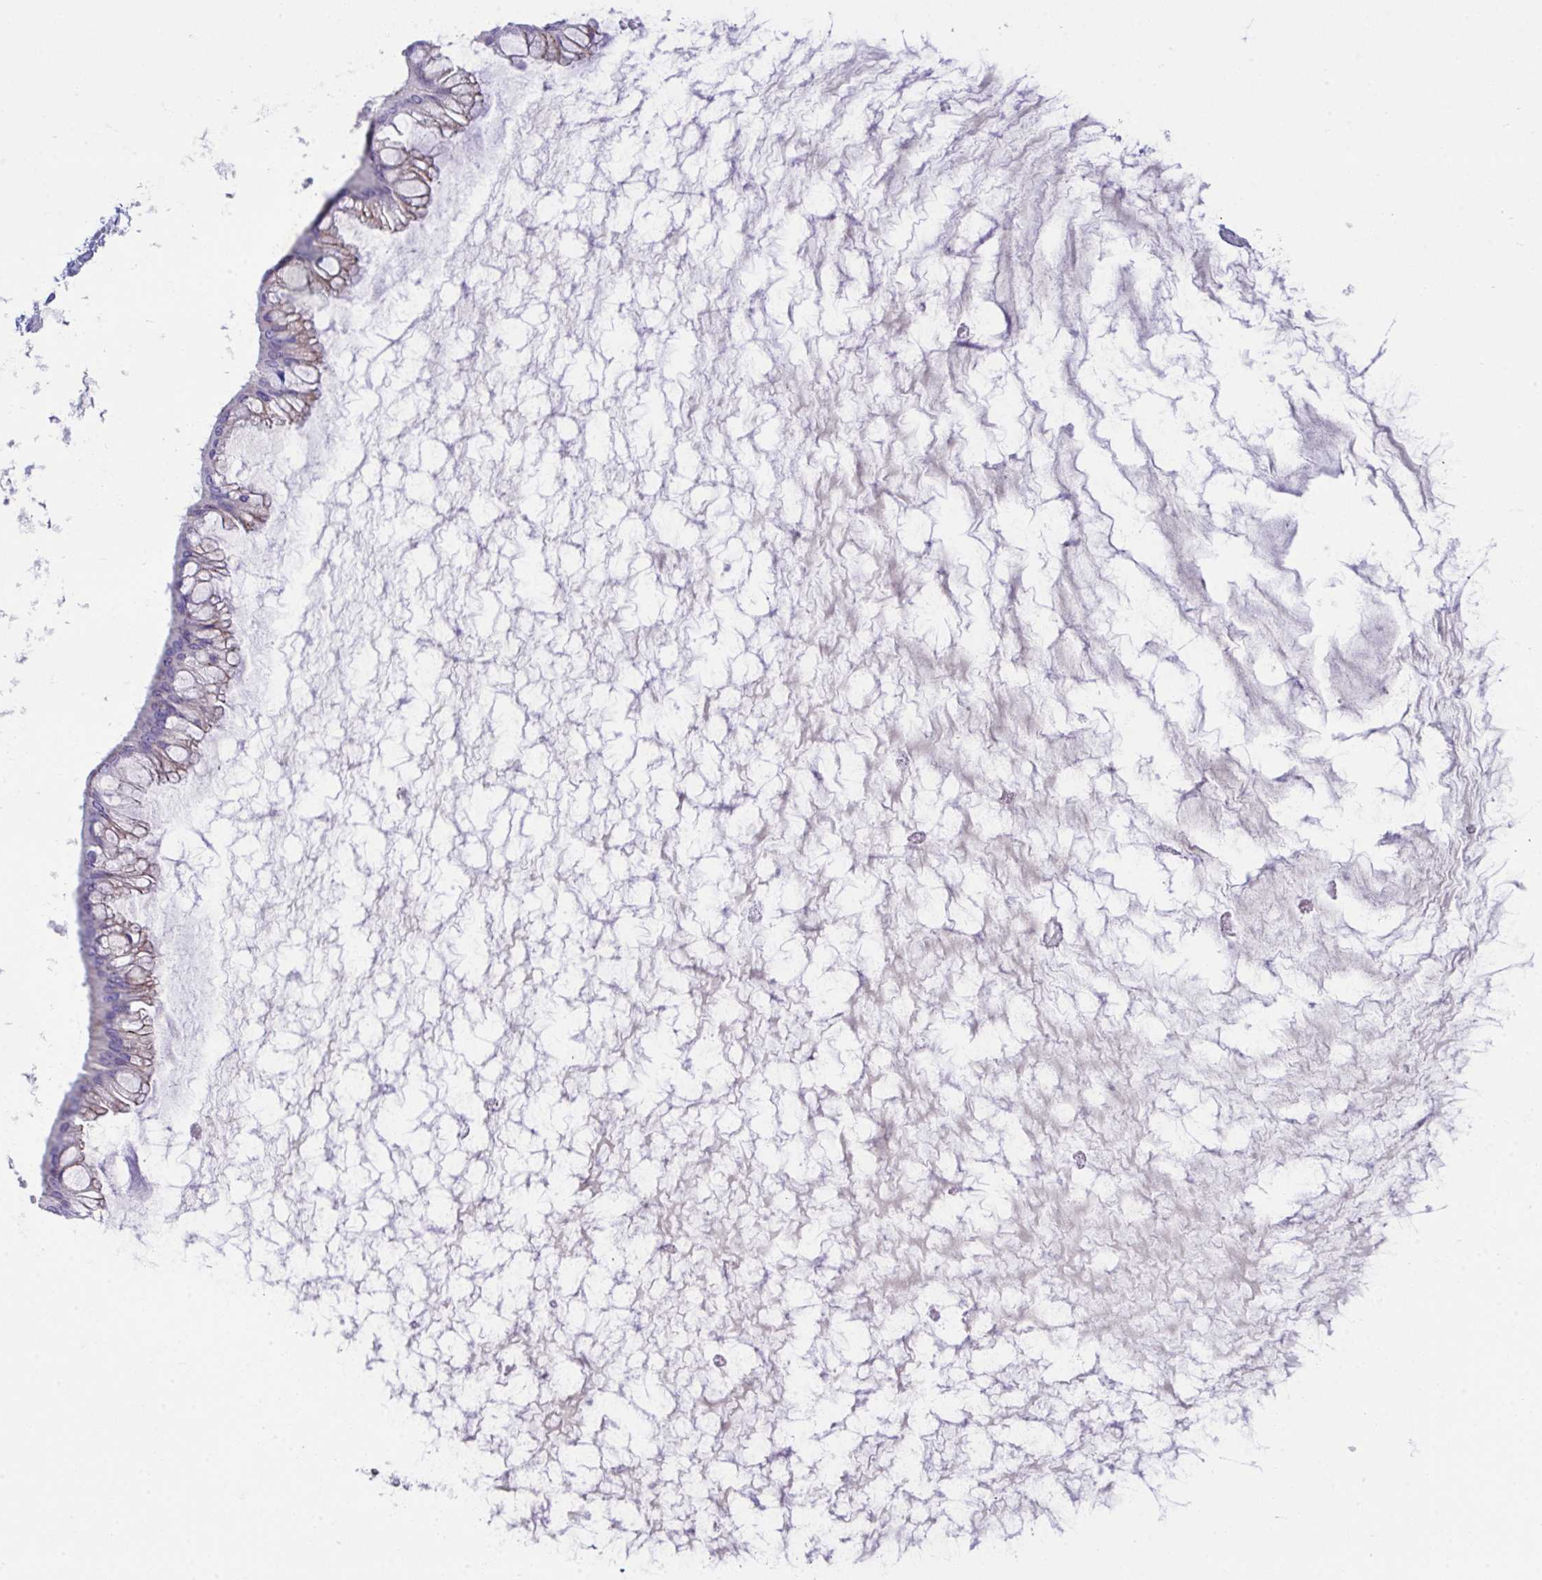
{"staining": {"intensity": "weak", "quantity": "25%-75%", "location": "cytoplasmic/membranous"}, "tissue": "ovarian cancer", "cell_type": "Tumor cells", "image_type": "cancer", "snomed": [{"axis": "morphology", "description": "Cystadenocarcinoma, mucinous, NOS"}, {"axis": "topography", "description": "Ovary"}], "caption": "IHC (DAB (3,3'-diaminobenzidine)) staining of mucinous cystadenocarcinoma (ovarian) reveals weak cytoplasmic/membranous protein positivity in about 25%-75% of tumor cells. (DAB (3,3'-diaminobenzidine) IHC, brown staining for protein, blue staining for nuclei).", "gene": "GLB1L2", "patient": {"sex": "female", "age": 73}}